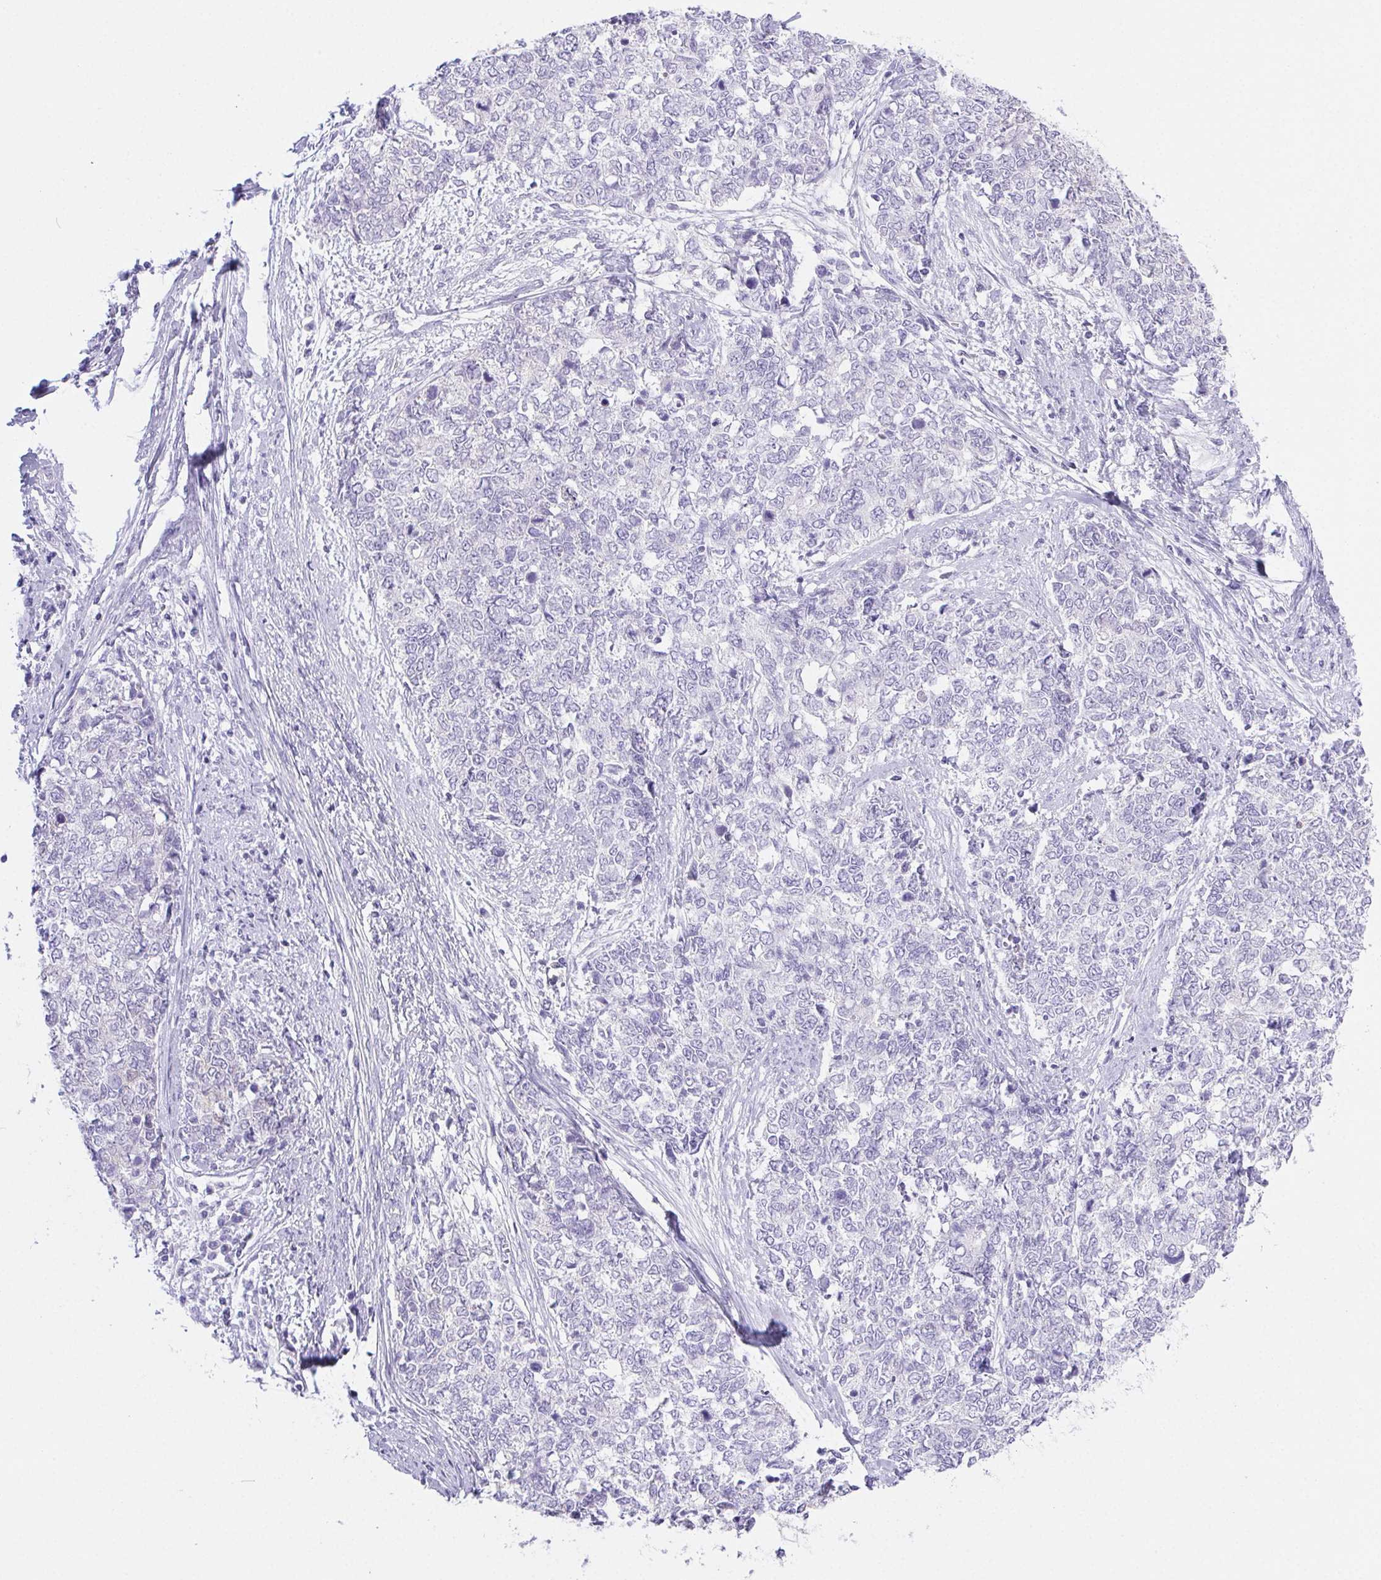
{"staining": {"intensity": "negative", "quantity": "none", "location": "none"}, "tissue": "cervical cancer", "cell_type": "Tumor cells", "image_type": "cancer", "snomed": [{"axis": "morphology", "description": "Adenocarcinoma, NOS"}, {"axis": "topography", "description": "Cervix"}], "caption": "Immunohistochemistry (IHC) histopathology image of neoplastic tissue: cervical cancer stained with DAB (3,3'-diaminobenzidine) demonstrates no significant protein positivity in tumor cells. Brightfield microscopy of immunohistochemistry stained with DAB (brown) and hematoxylin (blue), captured at high magnification.", "gene": "PNLIP", "patient": {"sex": "female", "age": 63}}